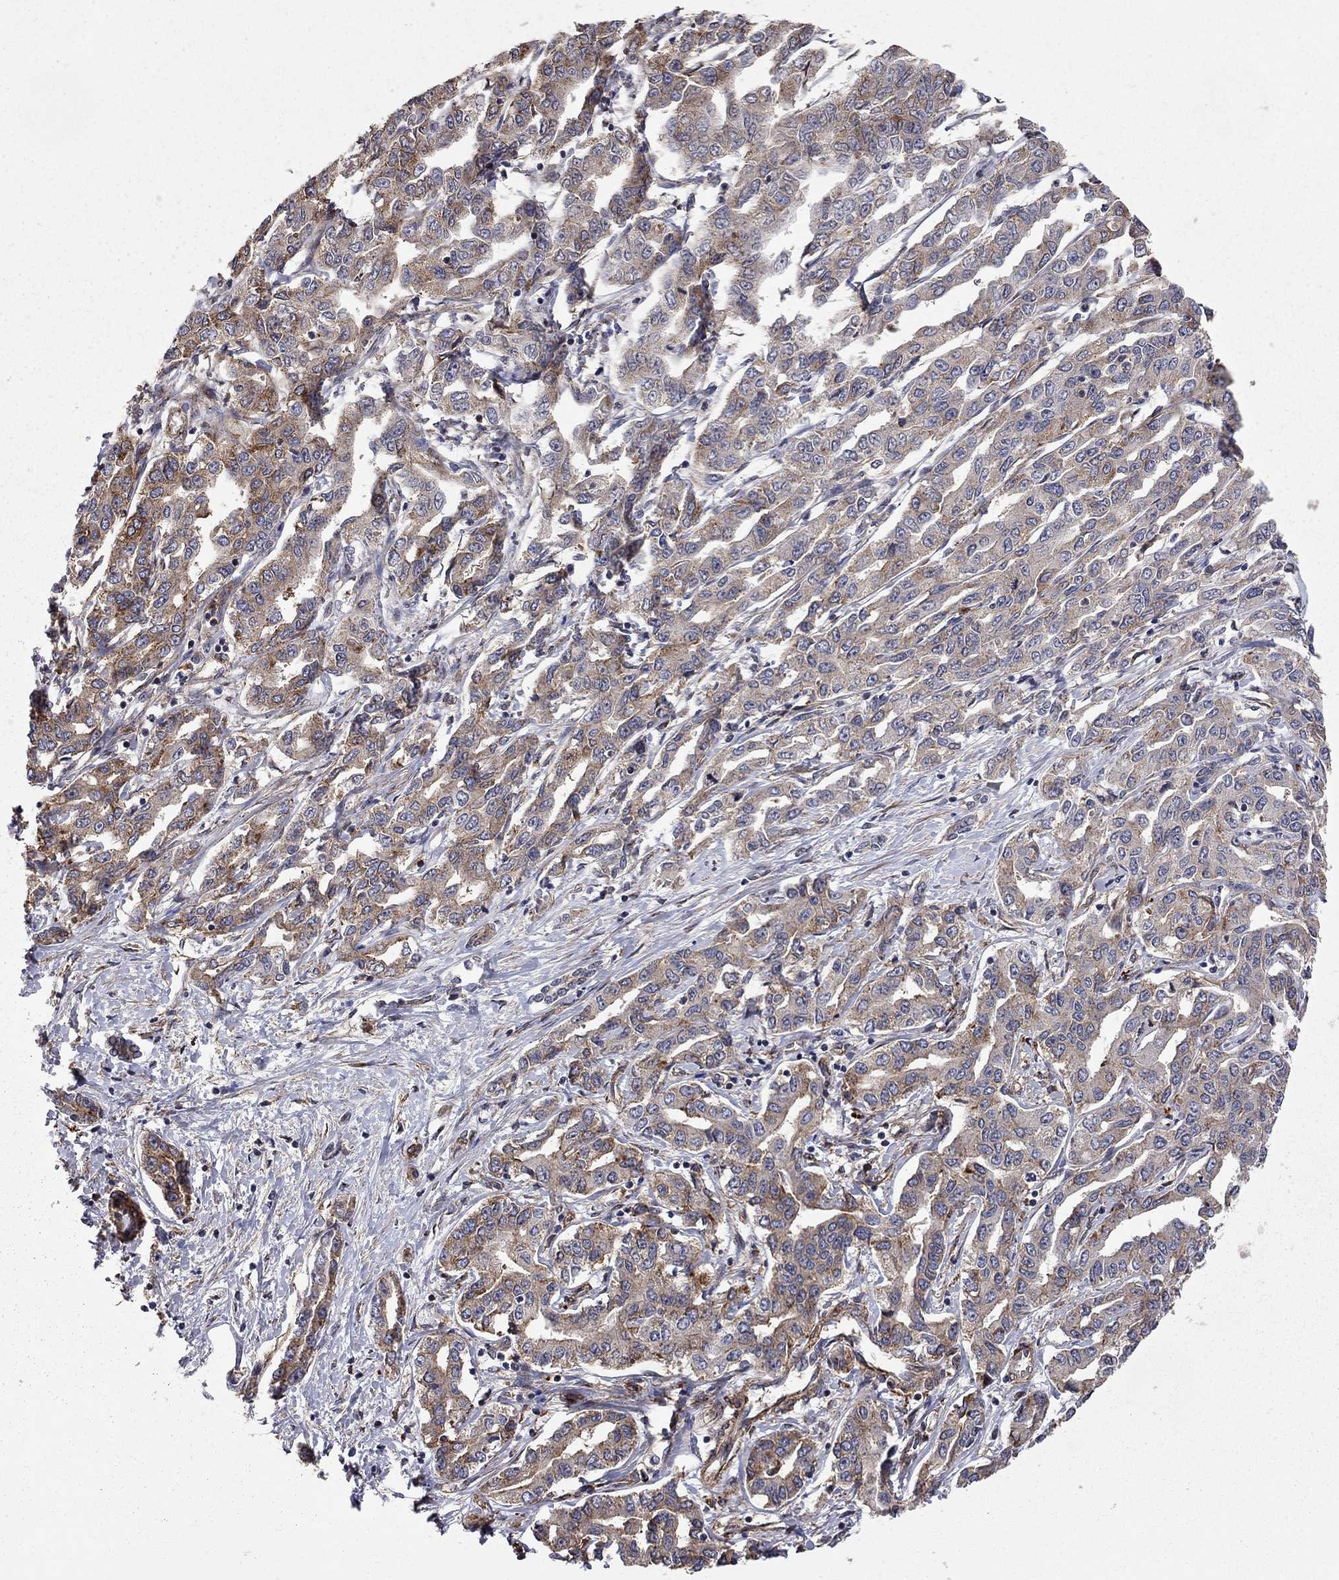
{"staining": {"intensity": "strong", "quantity": "25%-75%", "location": "cytoplasmic/membranous"}, "tissue": "liver cancer", "cell_type": "Tumor cells", "image_type": "cancer", "snomed": [{"axis": "morphology", "description": "Cholangiocarcinoma"}, {"axis": "topography", "description": "Liver"}], "caption": "Immunohistochemistry (DAB (3,3'-diaminobenzidine)) staining of cholangiocarcinoma (liver) demonstrates strong cytoplasmic/membranous protein positivity in about 25%-75% of tumor cells.", "gene": "RASEF", "patient": {"sex": "male", "age": 59}}